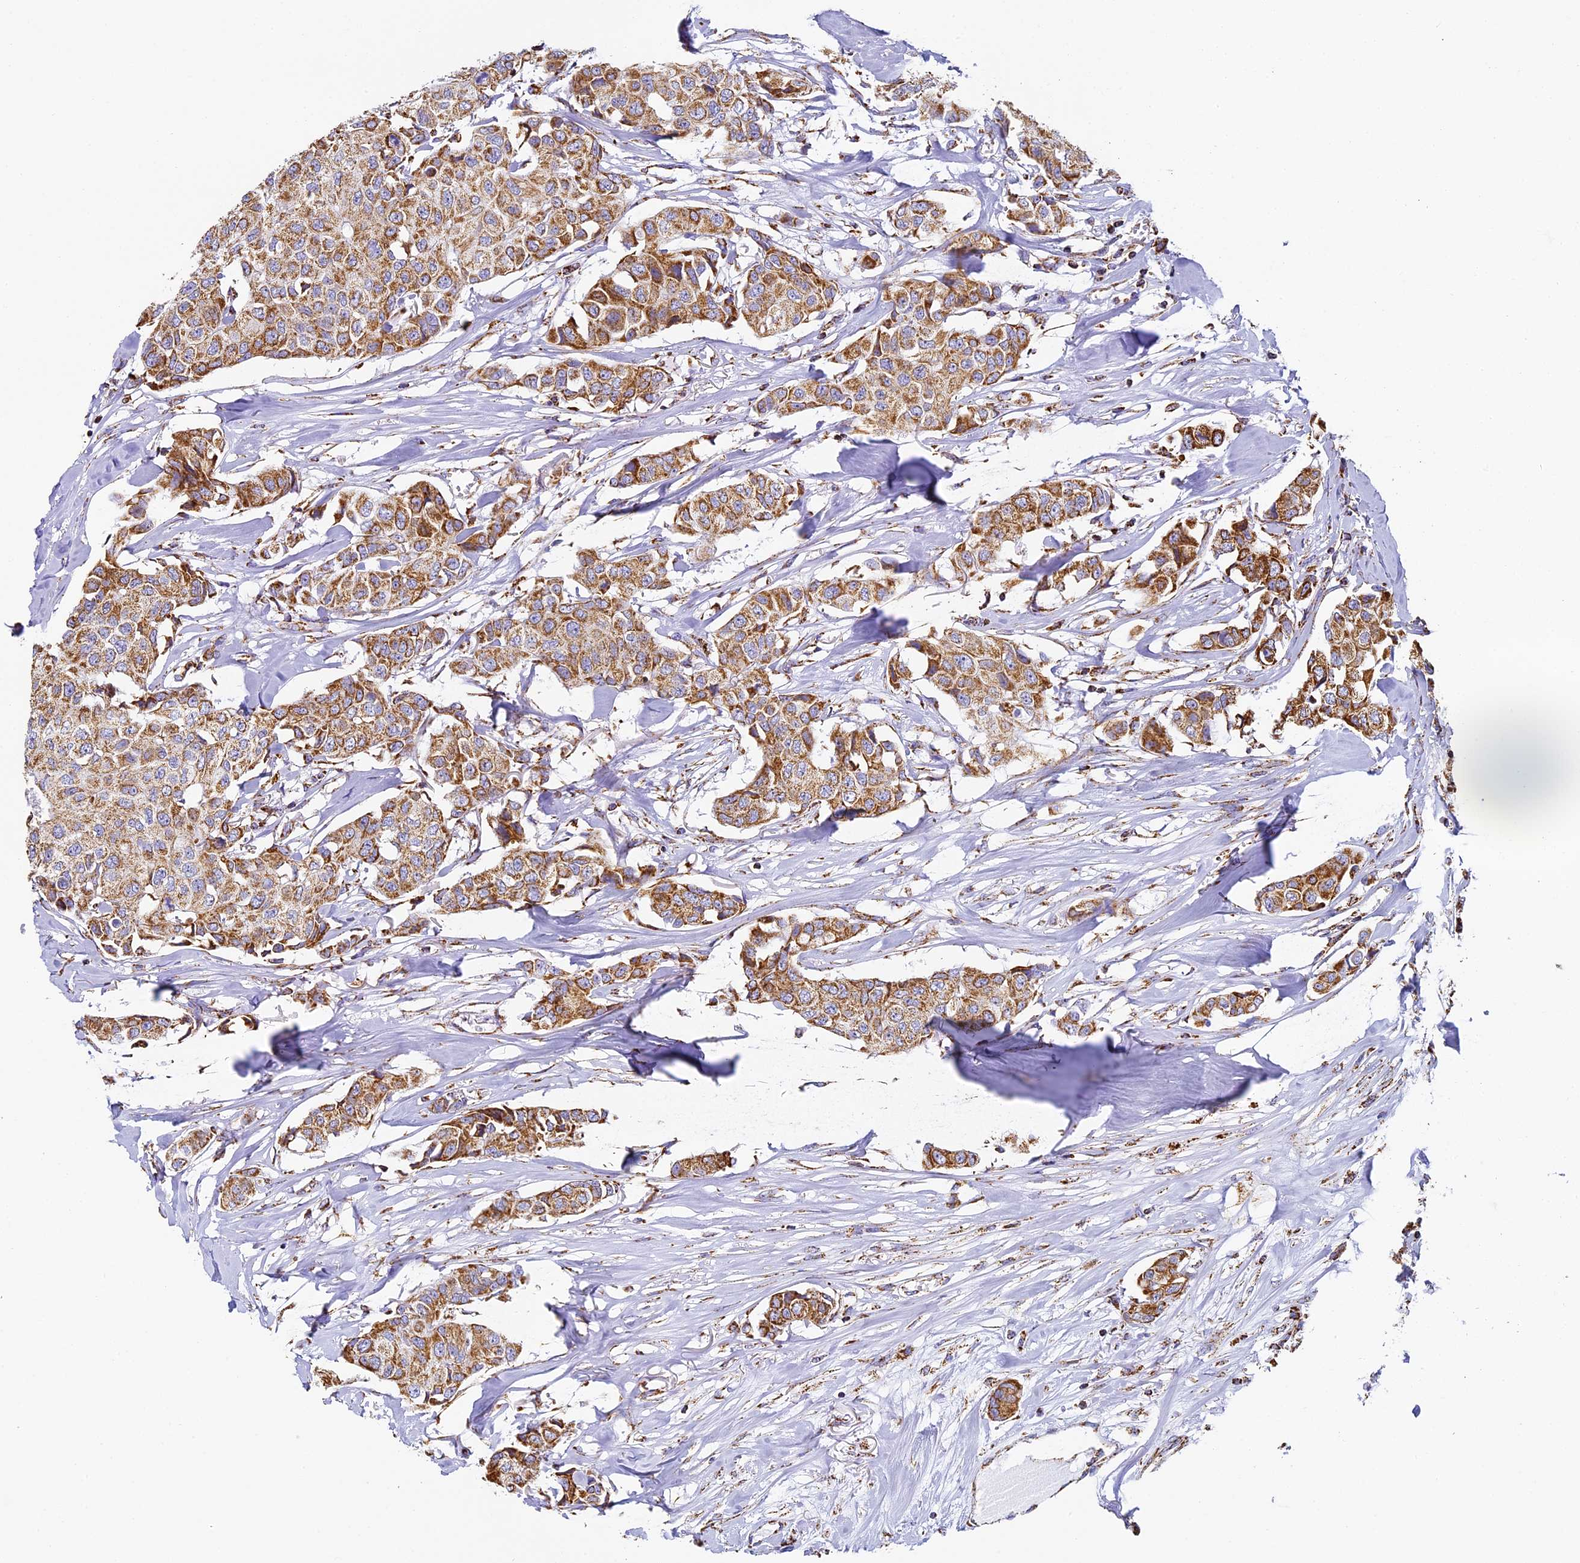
{"staining": {"intensity": "moderate", "quantity": ">75%", "location": "cytoplasmic/membranous"}, "tissue": "breast cancer", "cell_type": "Tumor cells", "image_type": "cancer", "snomed": [{"axis": "morphology", "description": "Duct carcinoma"}, {"axis": "topography", "description": "Breast"}], "caption": "DAB (3,3'-diaminobenzidine) immunohistochemical staining of human breast infiltrating ductal carcinoma reveals moderate cytoplasmic/membranous protein staining in approximately >75% of tumor cells.", "gene": "STK17A", "patient": {"sex": "female", "age": 80}}